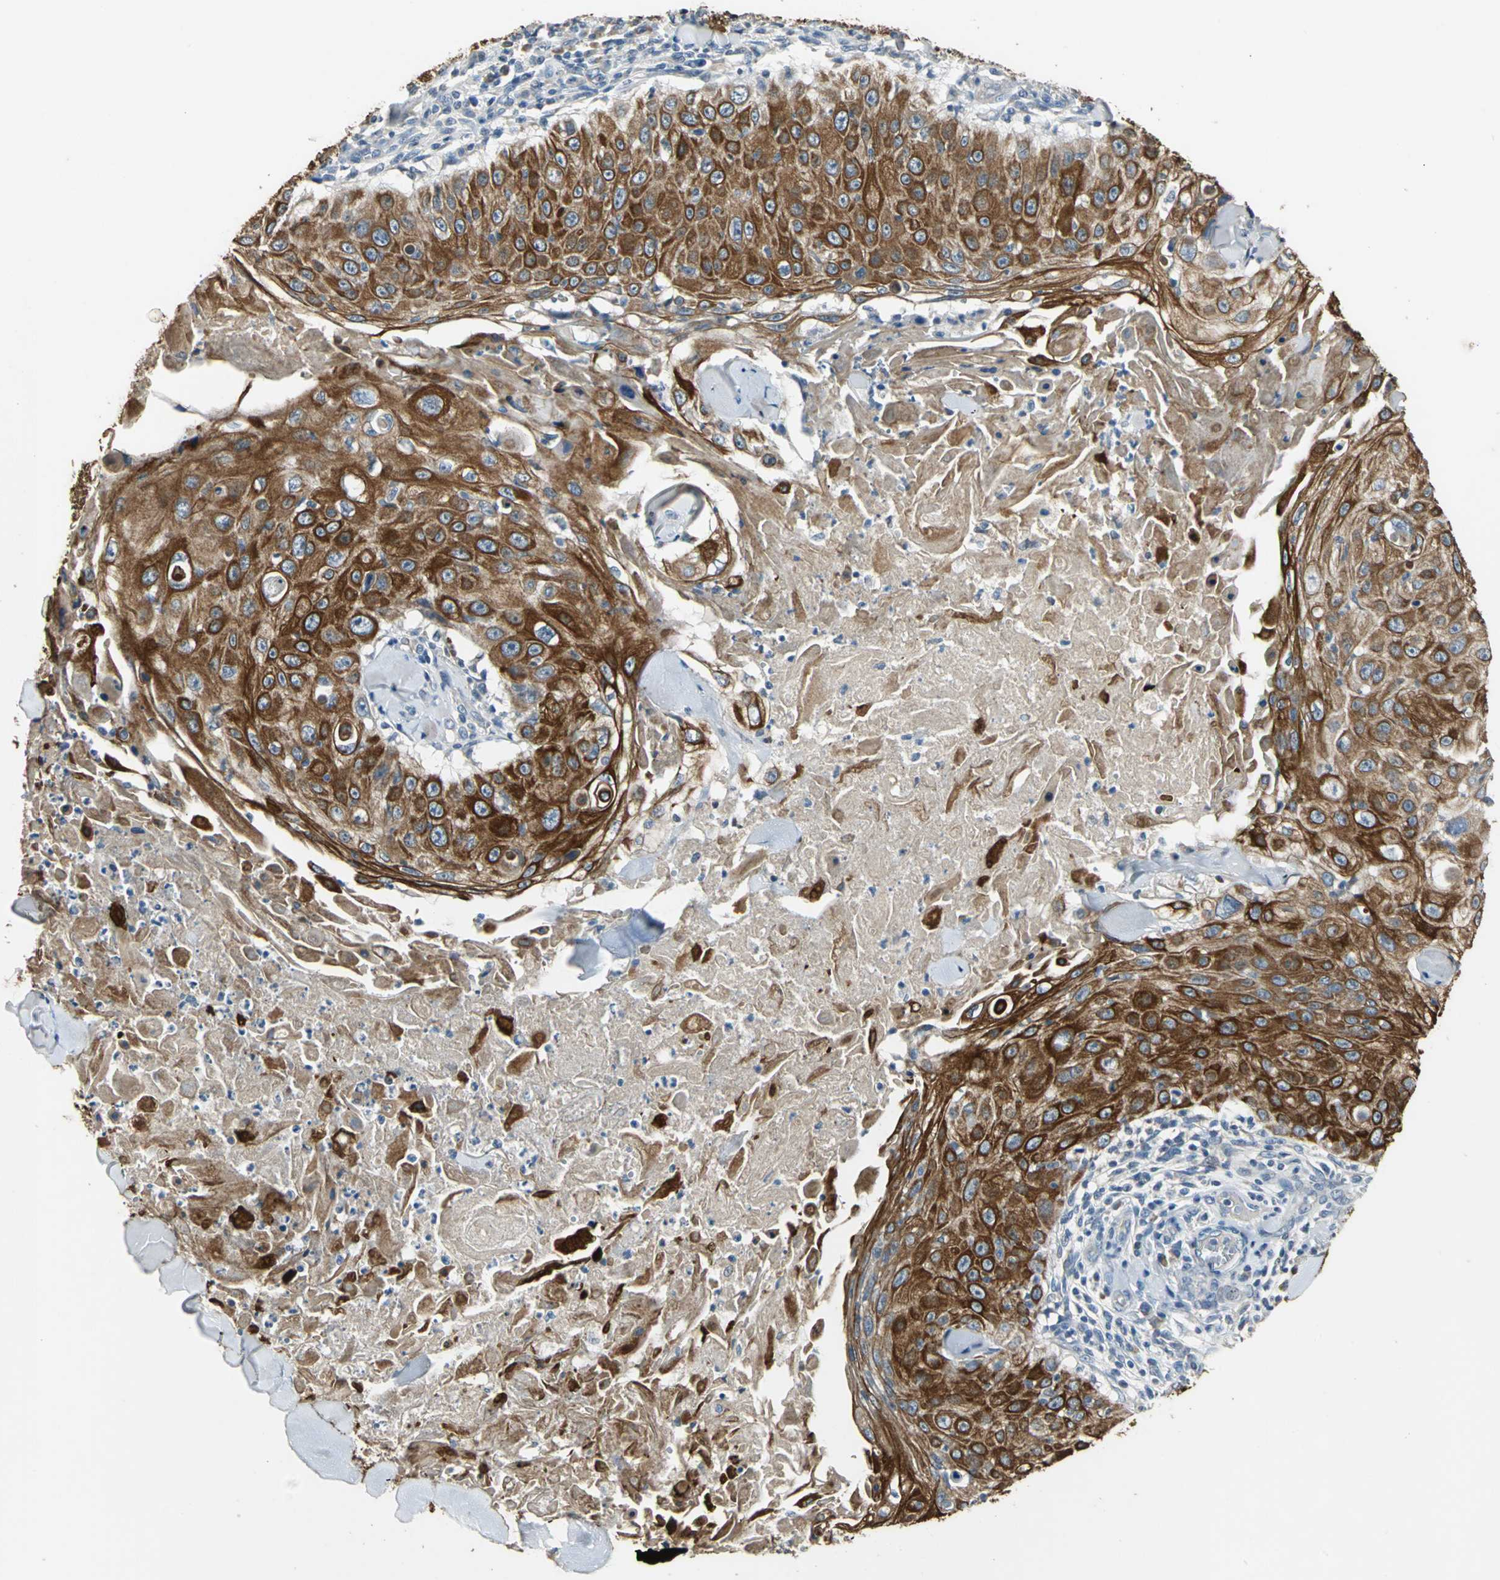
{"staining": {"intensity": "strong", "quantity": ">75%", "location": "cytoplasmic/membranous"}, "tissue": "skin cancer", "cell_type": "Tumor cells", "image_type": "cancer", "snomed": [{"axis": "morphology", "description": "Squamous cell carcinoma, NOS"}, {"axis": "topography", "description": "Skin"}], "caption": "Skin squamous cell carcinoma tissue reveals strong cytoplasmic/membranous positivity in approximately >75% of tumor cells (DAB = brown stain, brightfield microscopy at high magnification).", "gene": "JADE3", "patient": {"sex": "male", "age": 86}}